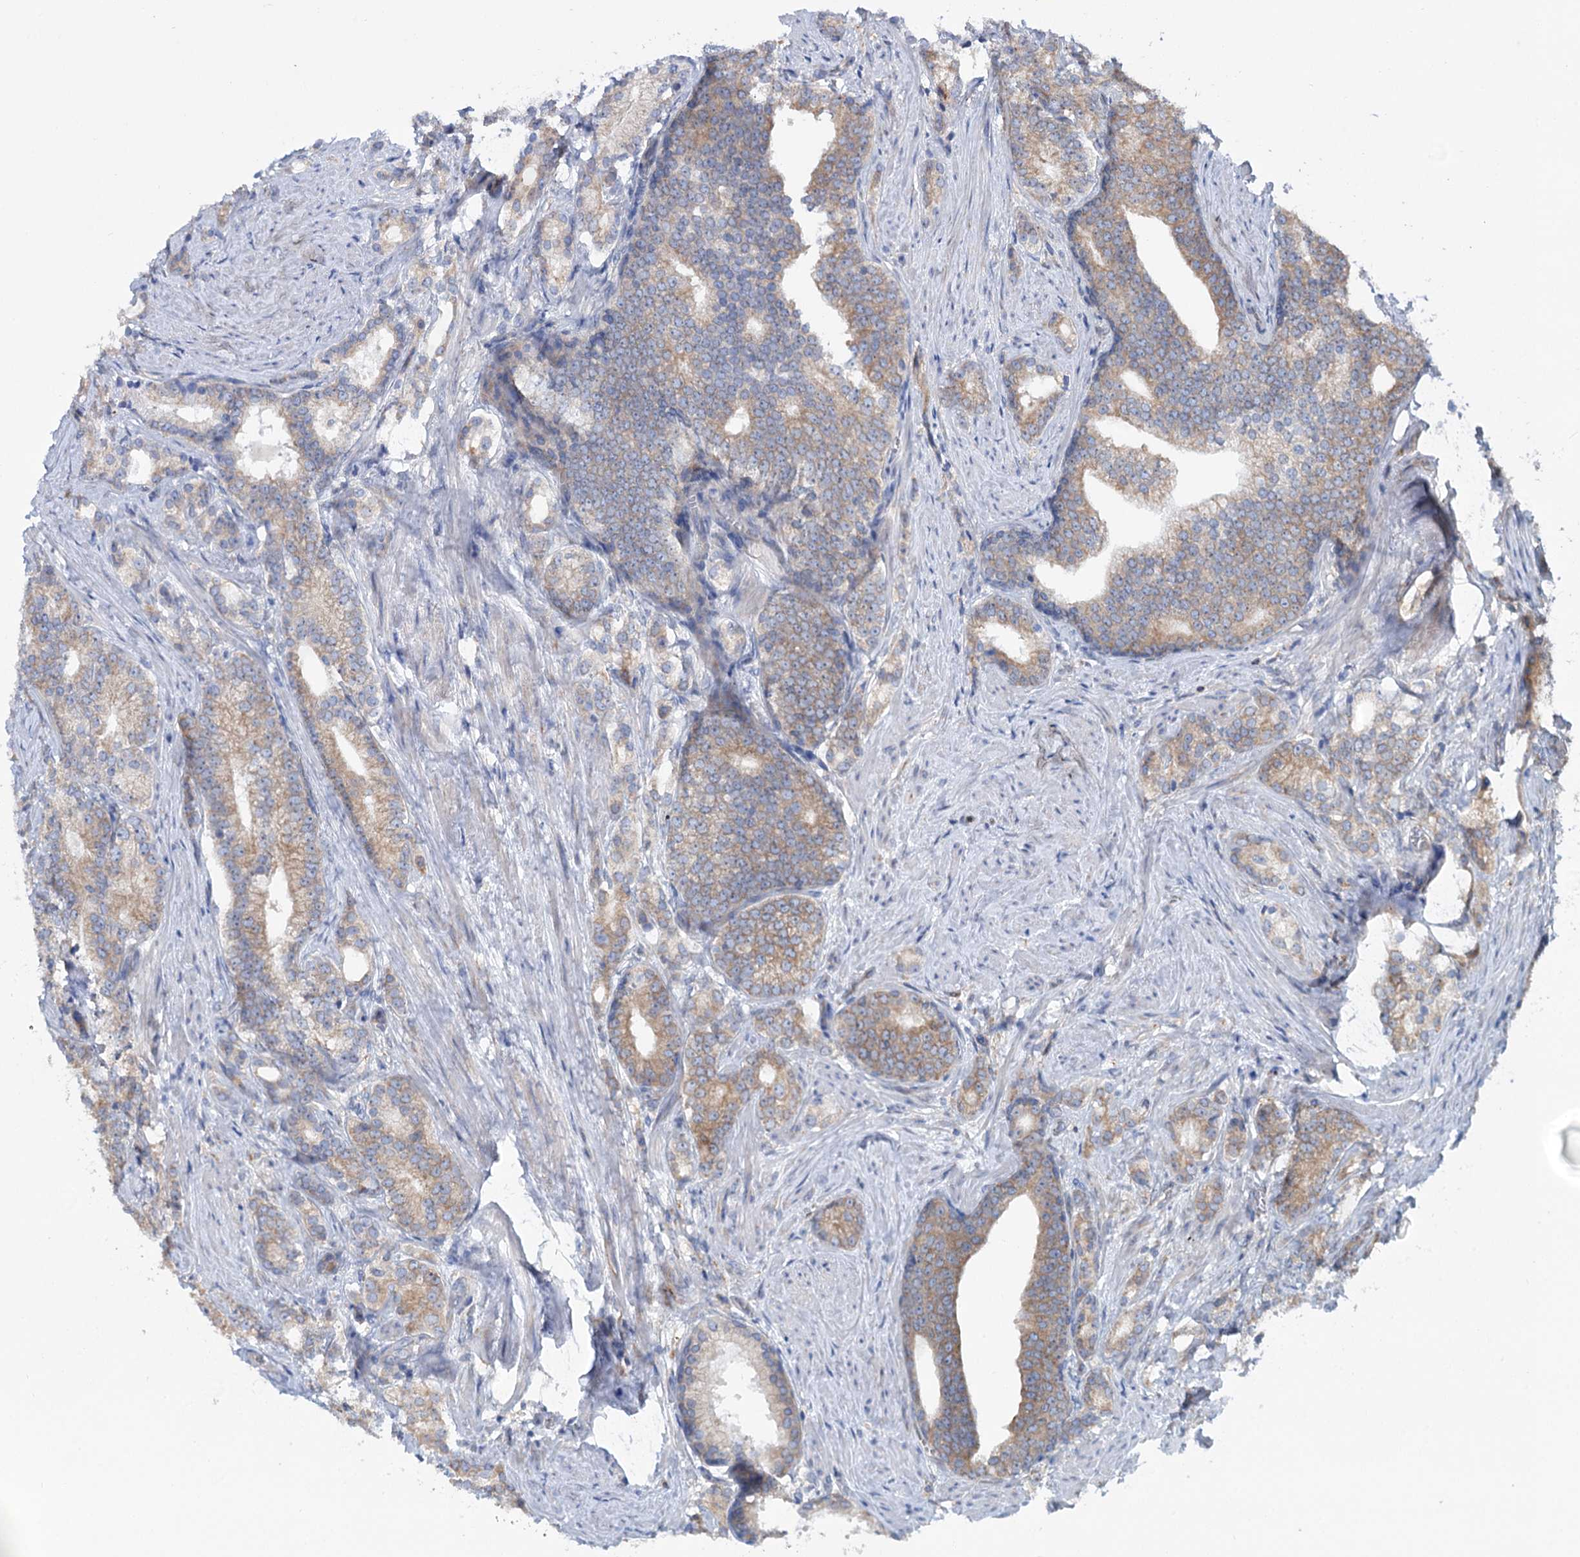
{"staining": {"intensity": "moderate", "quantity": ">75%", "location": "cytoplasmic/membranous"}, "tissue": "prostate cancer", "cell_type": "Tumor cells", "image_type": "cancer", "snomed": [{"axis": "morphology", "description": "Adenocarcinoma, Low grade"}, {"axis": "topography", "description": "Prostate"}], "caption": "Tumor cells exhibit medium levels of moderate cytoplasmic/membranous expression in about >75% of cells in prostate cancer.", "gene": "PTDSS2", "patient": {"sex": "male", "age": 71}}